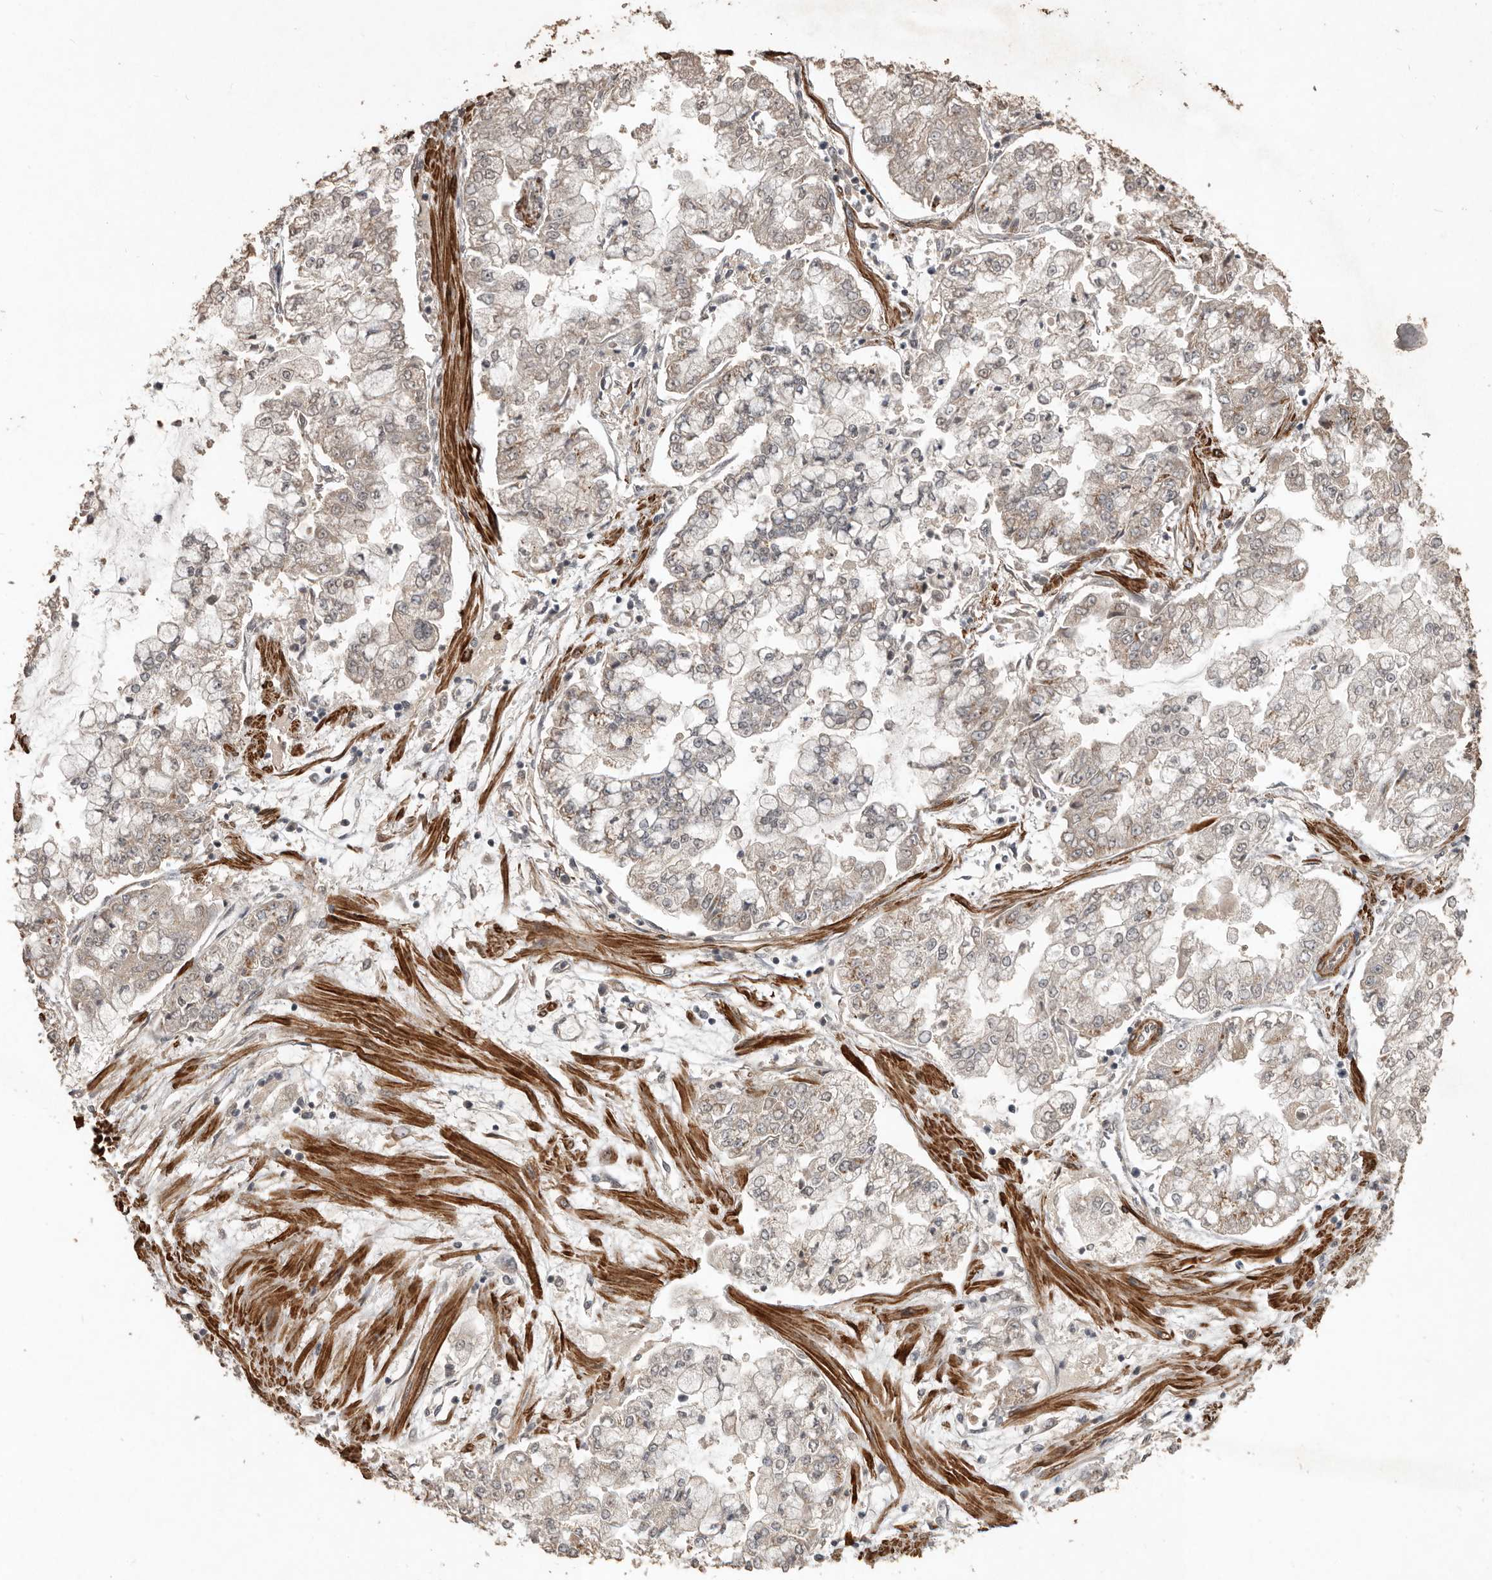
{"staining": {"intensity": "weak", "quantity": "25%-75%", "location": "cytoplasmic/membranous"}, "tissue": "stomach cancer", "cell_type": "Tumor cells", "image_type": "cancer", "snomed": [{"axis": "morphology", "description": "Adenocarcinoma, NOS"}, {"axis": "topography", "description": "Stomach"}], "caption": "Human stomach cancer (adenocarcinoma) stained with a protein marker exhibits weak staining in tumor cells.", "gene": "BAMBI", "patient": {"sex": "male", "age": 76}}